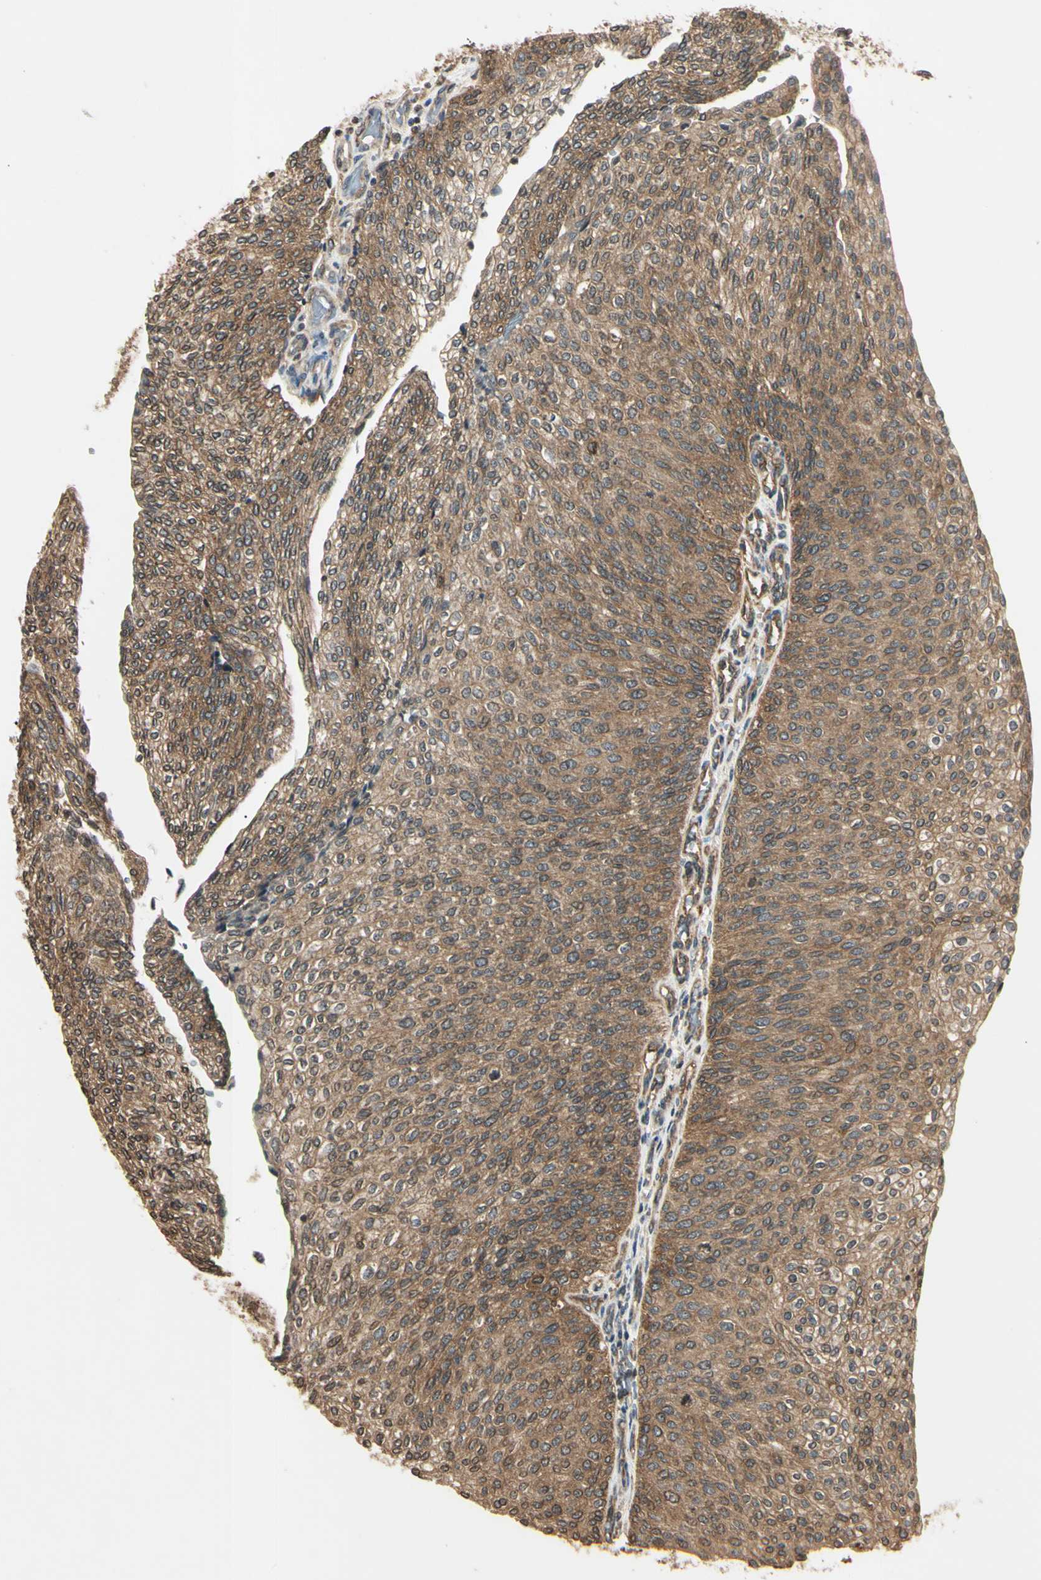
{"staining": {"intensity": "moderate", "quantity": ">75%", "location": "cytoplasmic/membranous"}, "tissue": "urothelial cancer", "cell_type": "Tumor cells", "image_type": "cancer", "snomed": [{"axis": "morphology", "description": "Urothelial carcinoma, Low grade"}, {"axis": "topography", "description": "Urinary bladder"}], "caption": "Urothelial carcinoma (low-grade) stained with a protein marker shows moderate staining in tumor cells.", "gene": "EPN1", "patient": {"sex": "female", "age": 79}}